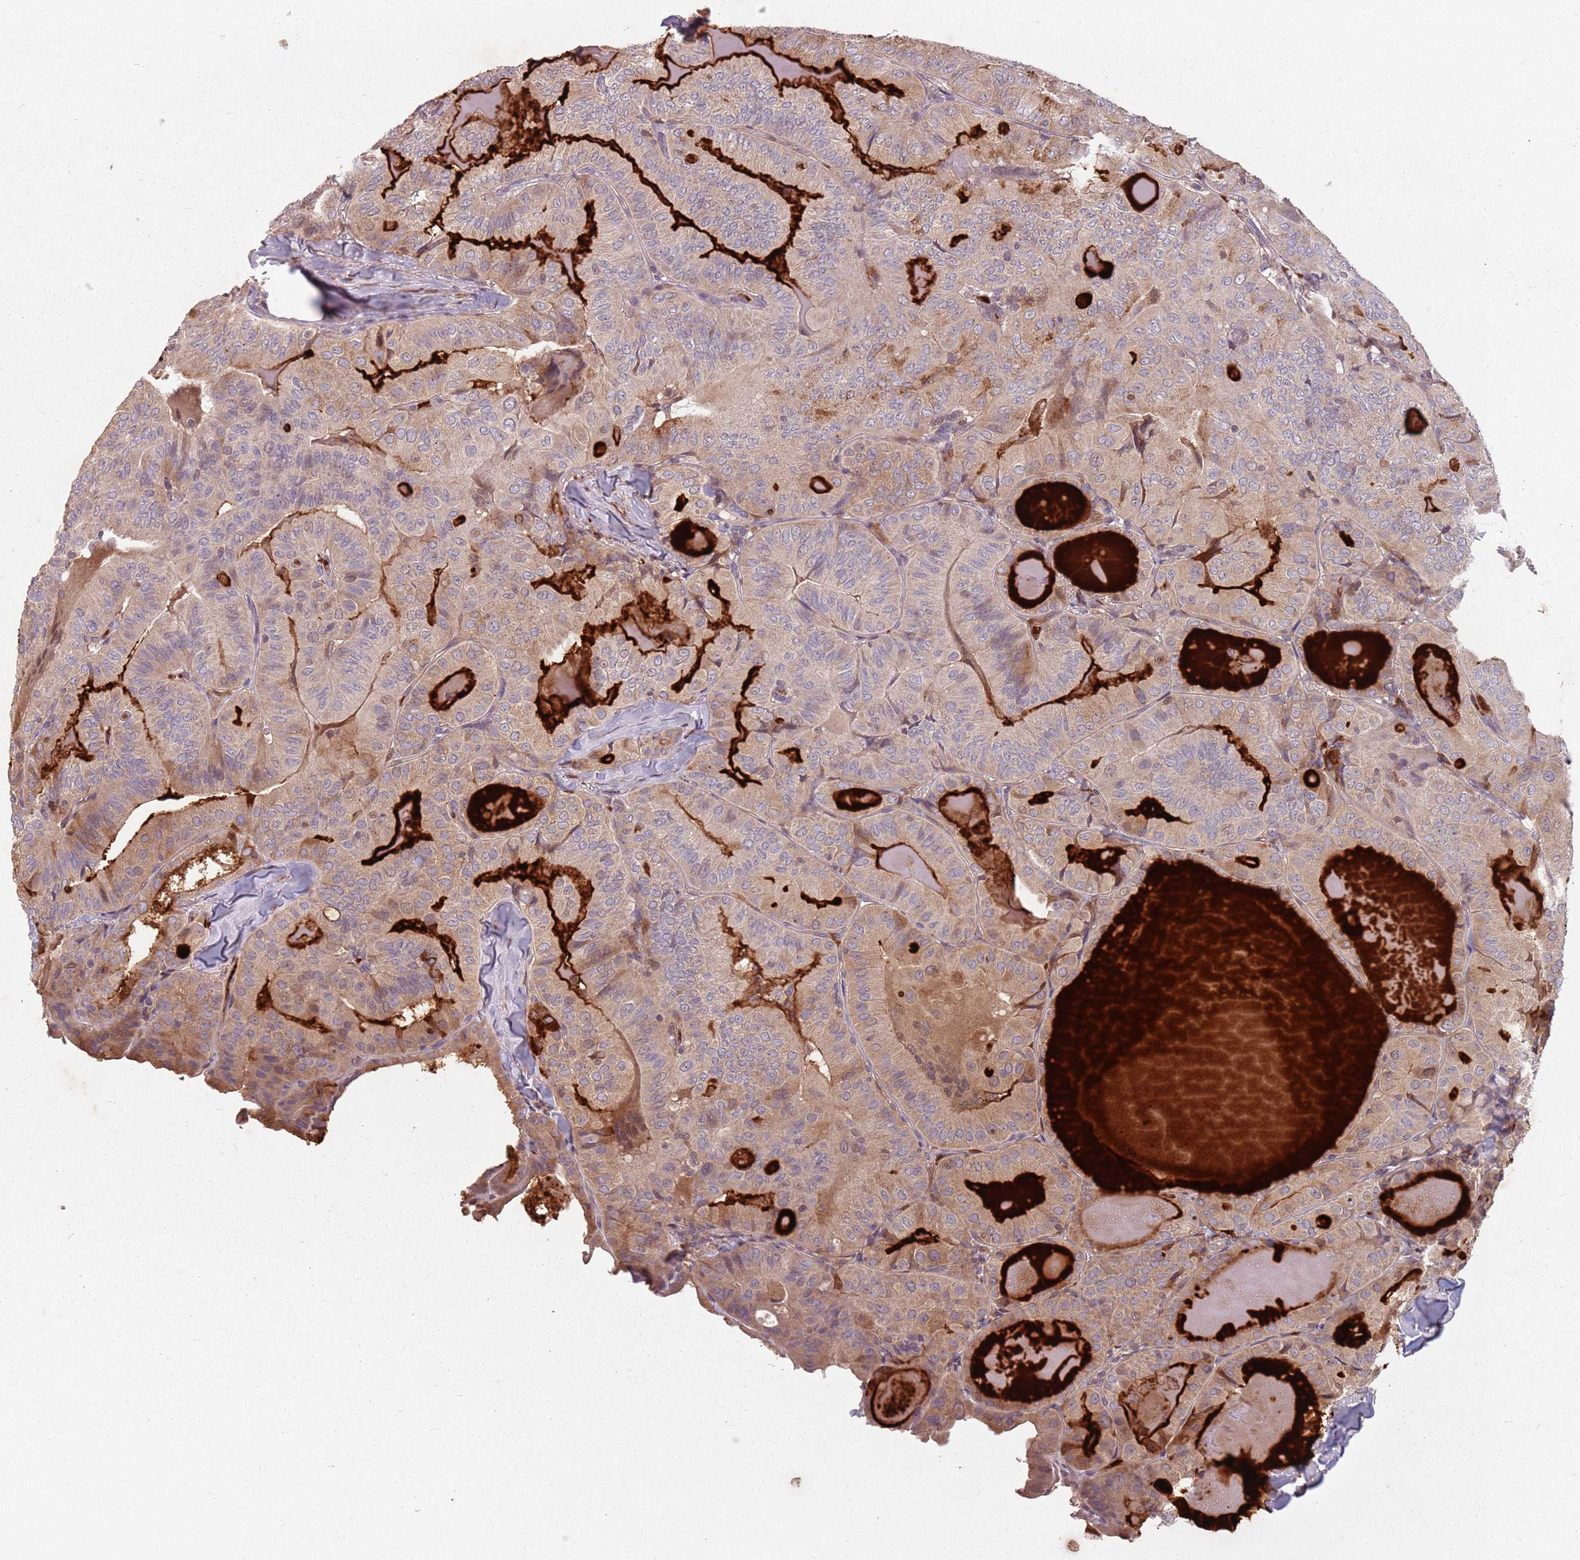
{"staining": {"intensity": "moderate", "quantity": "<25%", "location": "cytoplasmic/membranous"}, "tissue": "thyroid cancer", "cell_type": "Tumor cells", "image_type": "cancer", "snomed": [{"axis": "morphology", "description": "Papillary adenocarcinoma, NOS"}, {"axis": "topography", "description": "Thyroid gland"}], "caption": "Immunohistochemistry histopathology image of thyroid cancer (papillary adenocarcinoma) stained for a protein (brown), which shows low levels of moderate cytoplasmic/membranous staining in approximately <25% of tumor cells.", "gene": "GPR180", "patient": {"sex": "female", "age": 68}}